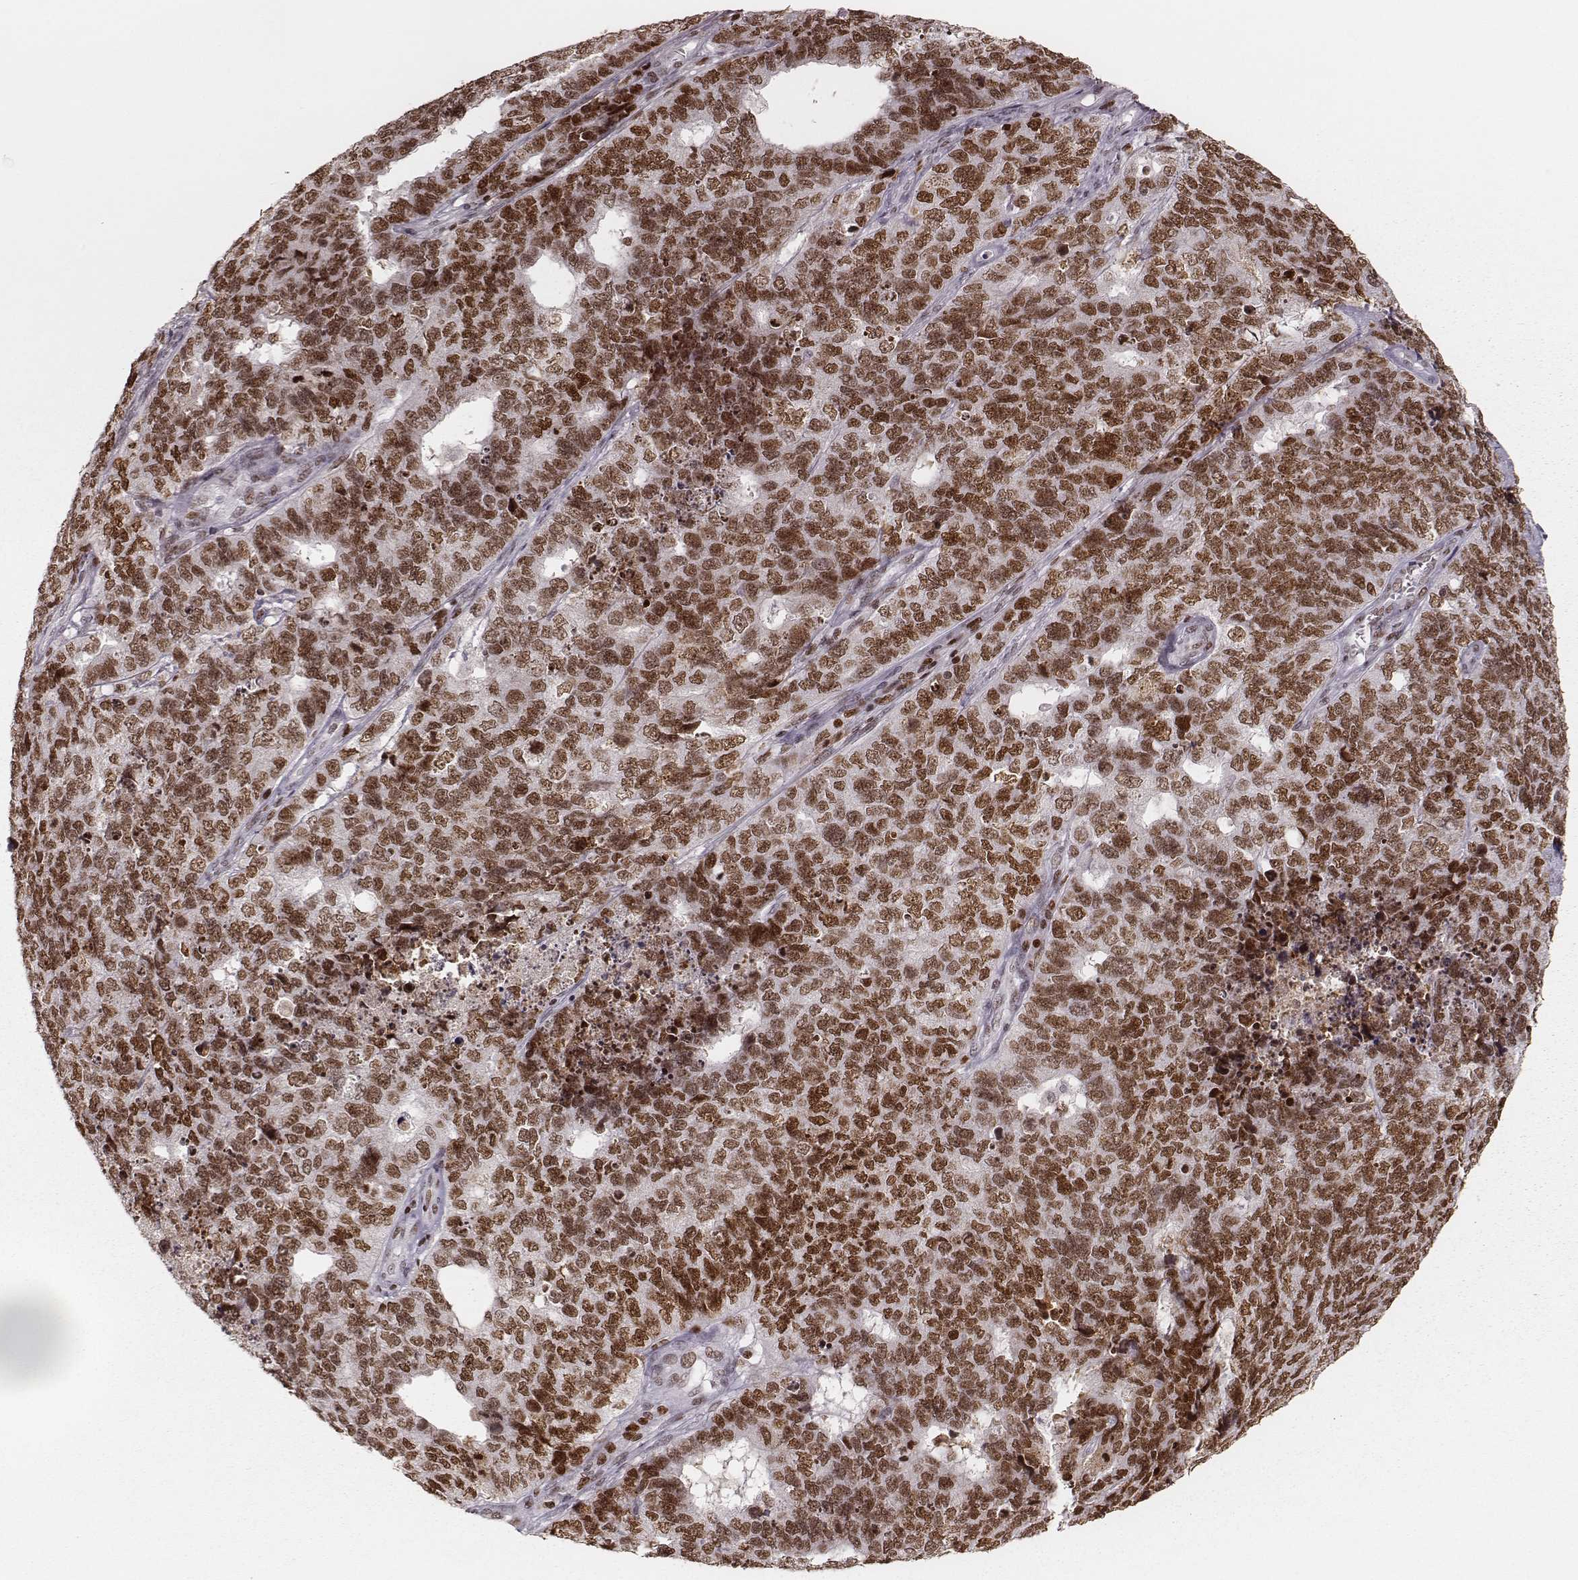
{"staining": {"intensity": "strong", "quantity": ">75%", "location": "nuclear"}, "tissue": "cervical cancer", "cell_type": "Tumor cells", "image_type": "cancer", "snomed": [{"axis": "morphology", "description": "Squamous cell carcinoma, NOS"}, {"axis": "topography", "description": "Cervix"}], "caption": "A brown stain labels strong nuclear expression of a protein in human cervical cancer tumor cells.", "gene": "PARP1", "patient": {"sex": "female", "age": 63}}